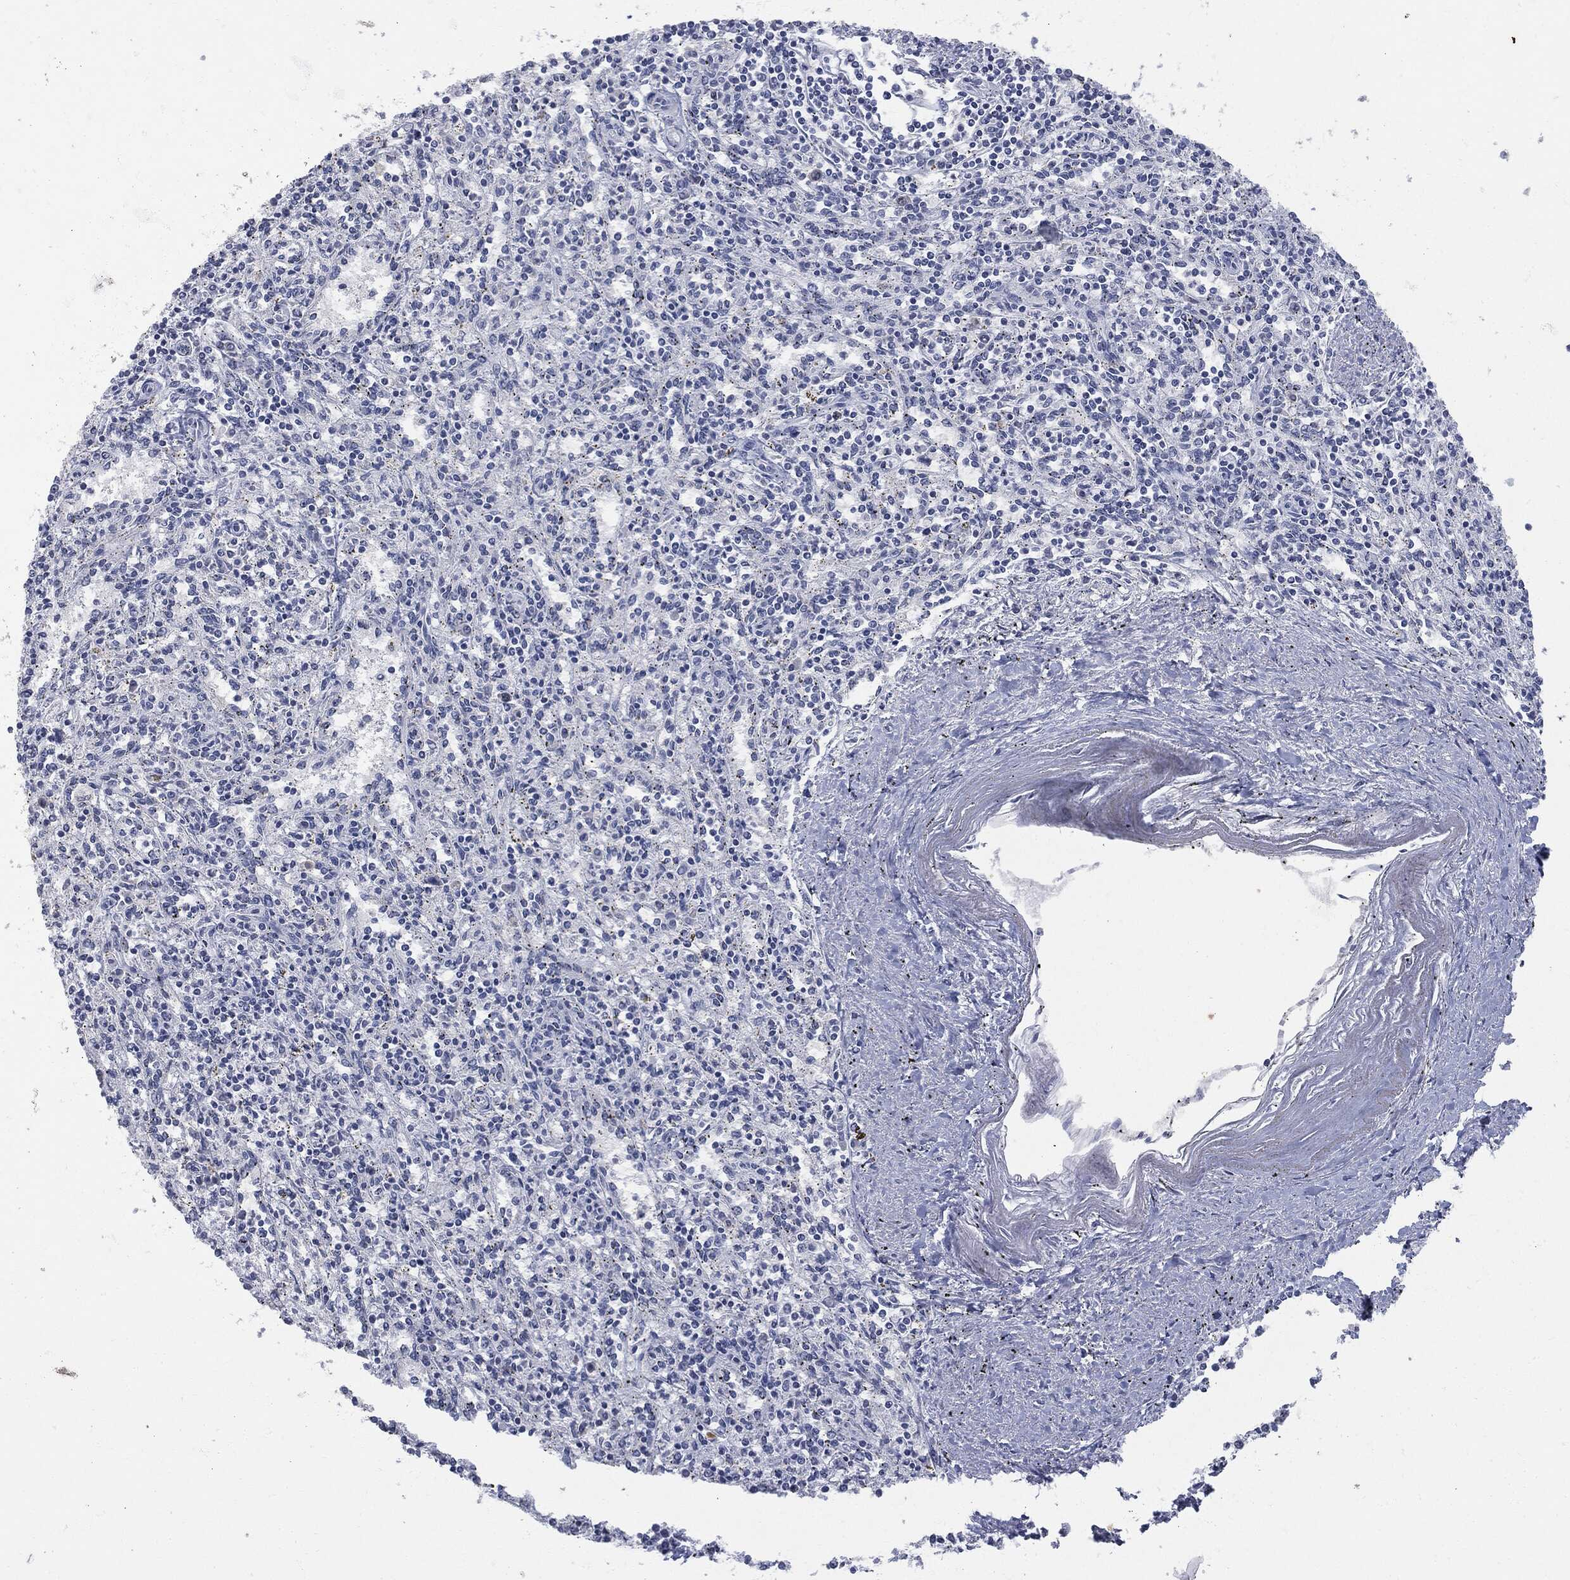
{"staining": {"intensity": "negative", "quantity": "none", "location": "none"}, "tissue": "spleen", "cell_type": "Cells in red pulp", "image_type": "normal", "snomed": [{"axis": "morphology", "description": "Normal tissue, NOS"}, {"axis": "topography", "description": "Spleen"}], "caption": "A micrograph of human spleen is negative for staining in cells in red pulp. Brightfield microscopy of immunohistochemistry (IHC) stained with DAB (brown) and hematoxylin (blue), captured at high magnification.", "gene": "UBE2C", "patient": {"sex": "male", "age": 69}}